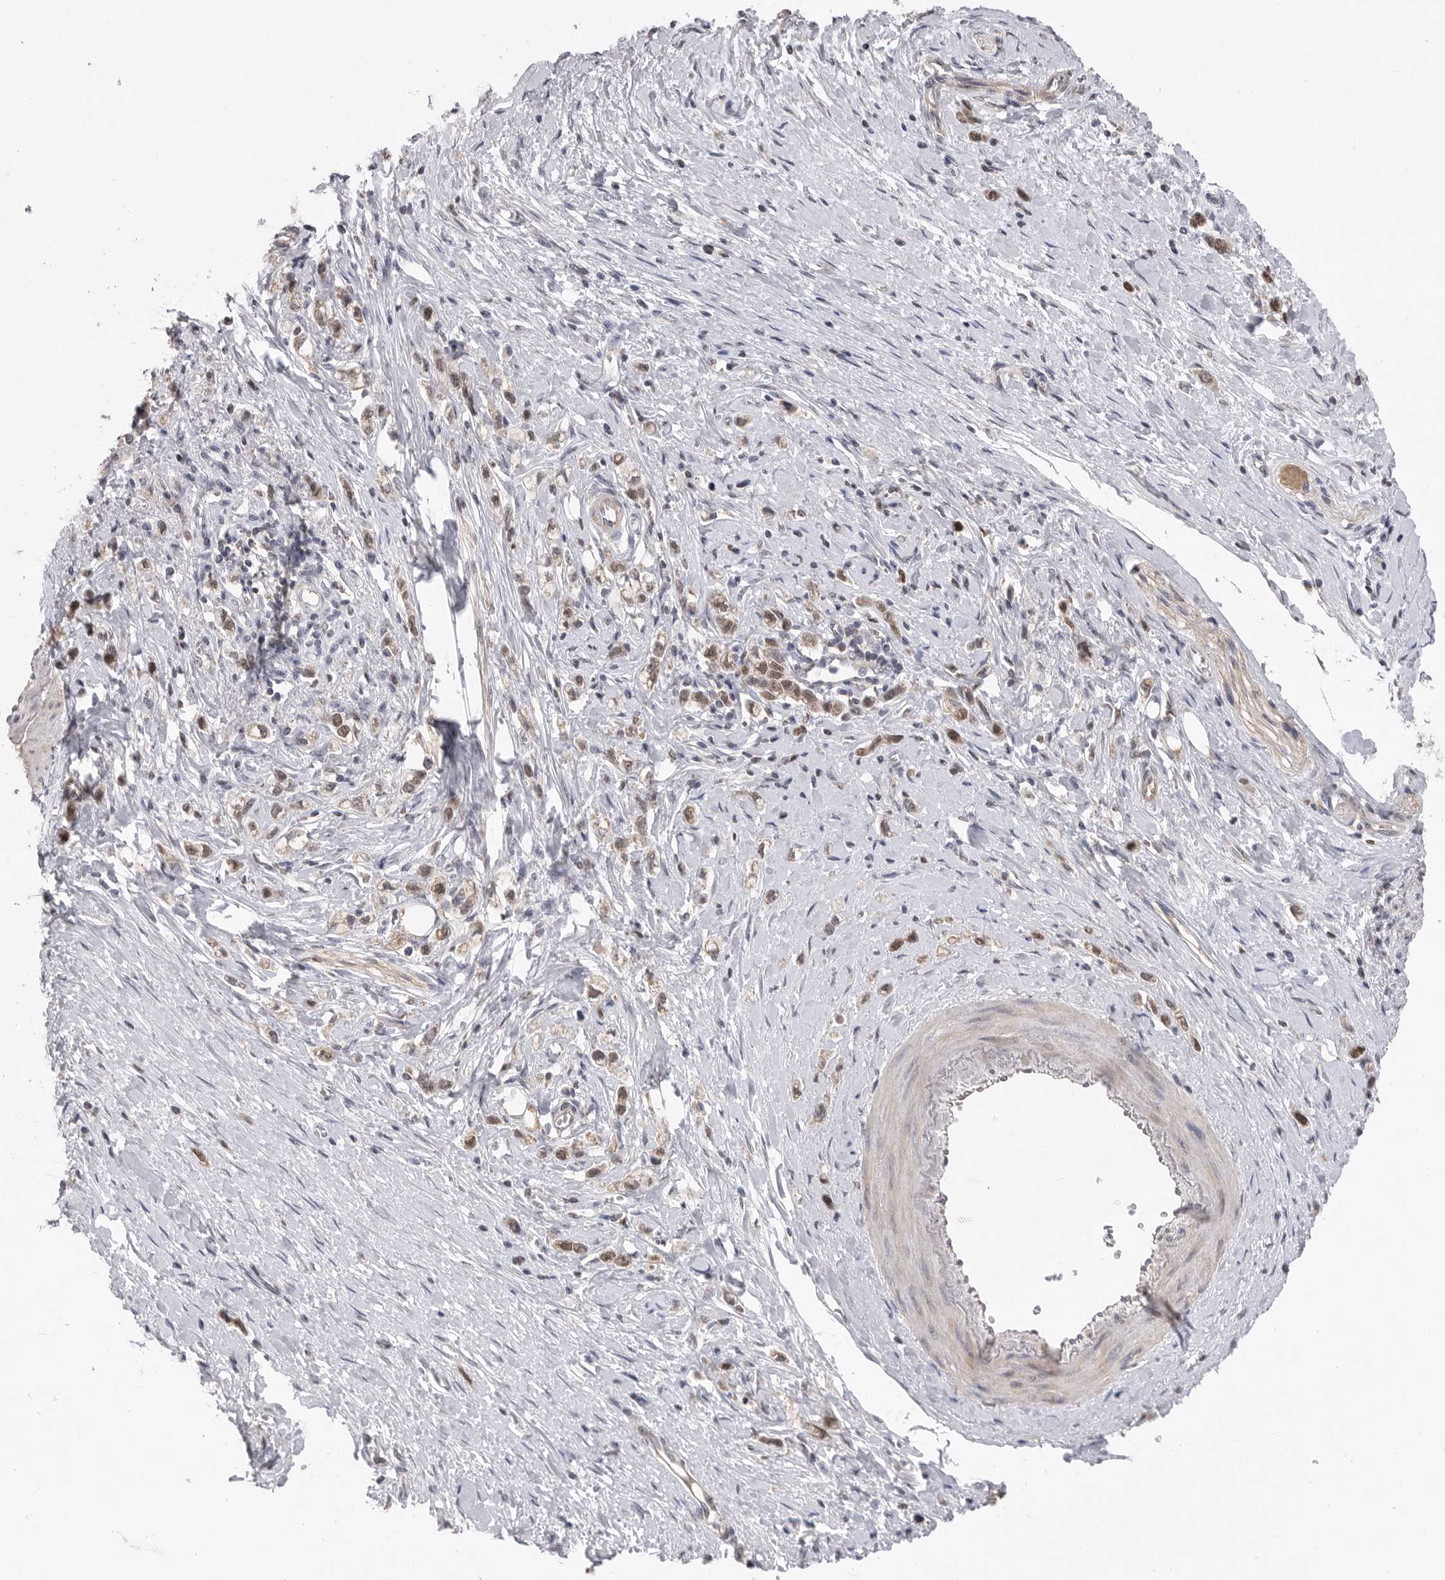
{"staining": {"intensity": "moderate", "quantity": ">75%", "location": "cytoplasmic/membranous,nuclear"}, "tissue": "stomach cancer", "cell_type": "Tumor cells", "image_type": "cancer", "snomed": [{"axis": "morphology", "description": "Adenocarcinoma, NOS"}, {"axis": "topography", "description": "Stomach"}], "caption": "A high-resolution micrograph shows IHC staining of stomach adenocarcinoma, which reveals moderate cytoplasmic/membranous and nuclear positivity in approximately >75% of tumor cells.", "gene": "SMARCC1", "patient": {"sex": "female", "age": 65}}